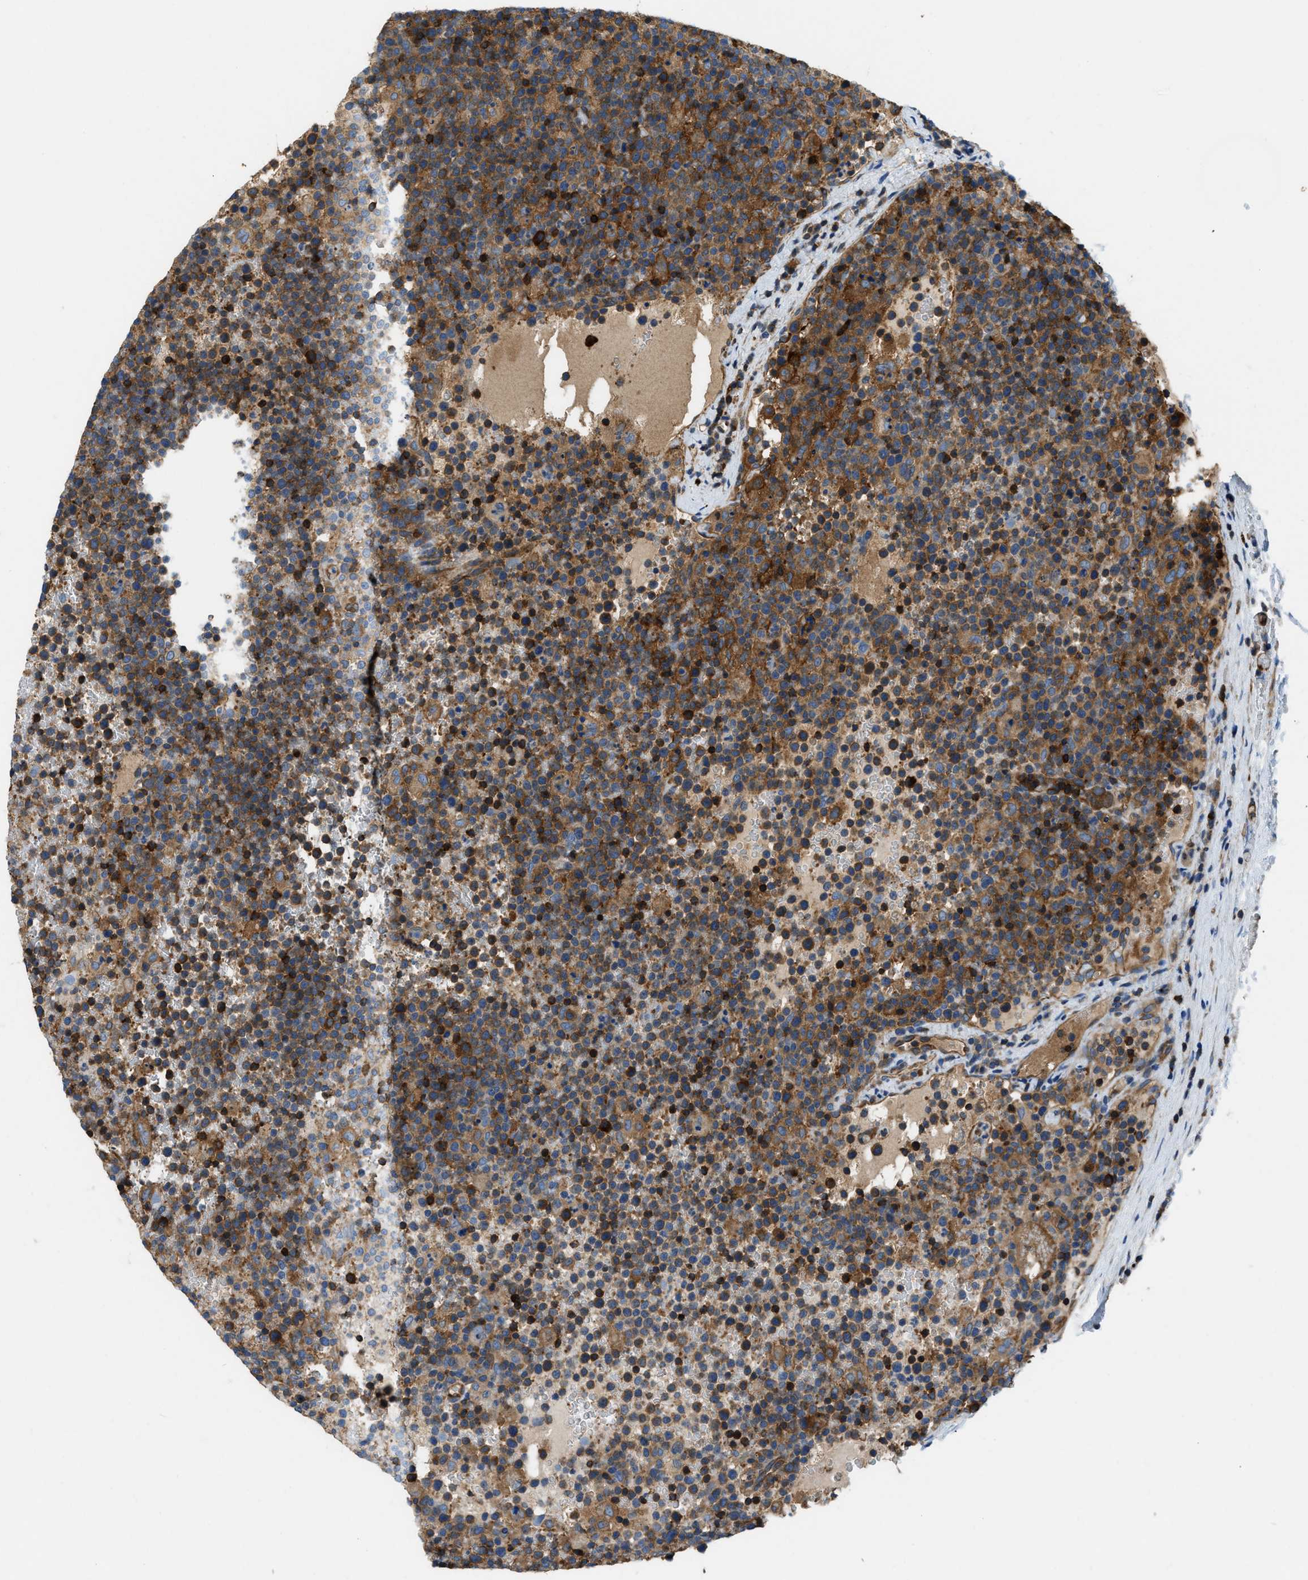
{"staining": {"intensity": "moderate", "quantity": ">75%", "location": "cytoplasmic/membranous"}, "tissue": "lymphoma", "cell_type": "Tumor cells", "image_type": "cancer", "snomed": [{"axis": "morphology", "description": "Malignant lymphoma, non-Hodgkin's type, High grade"}, {"axis": "topography", "description": "Lymph node"}], "caption": "Protein staining shows moderate cytoplasmic/membranous expression in about >75% of tumor cells in malignant lymphoma, non-Hodgkin's type (high-grade).", "gene": "PFKP", "patient": {"sex": "male", "age": 61}}